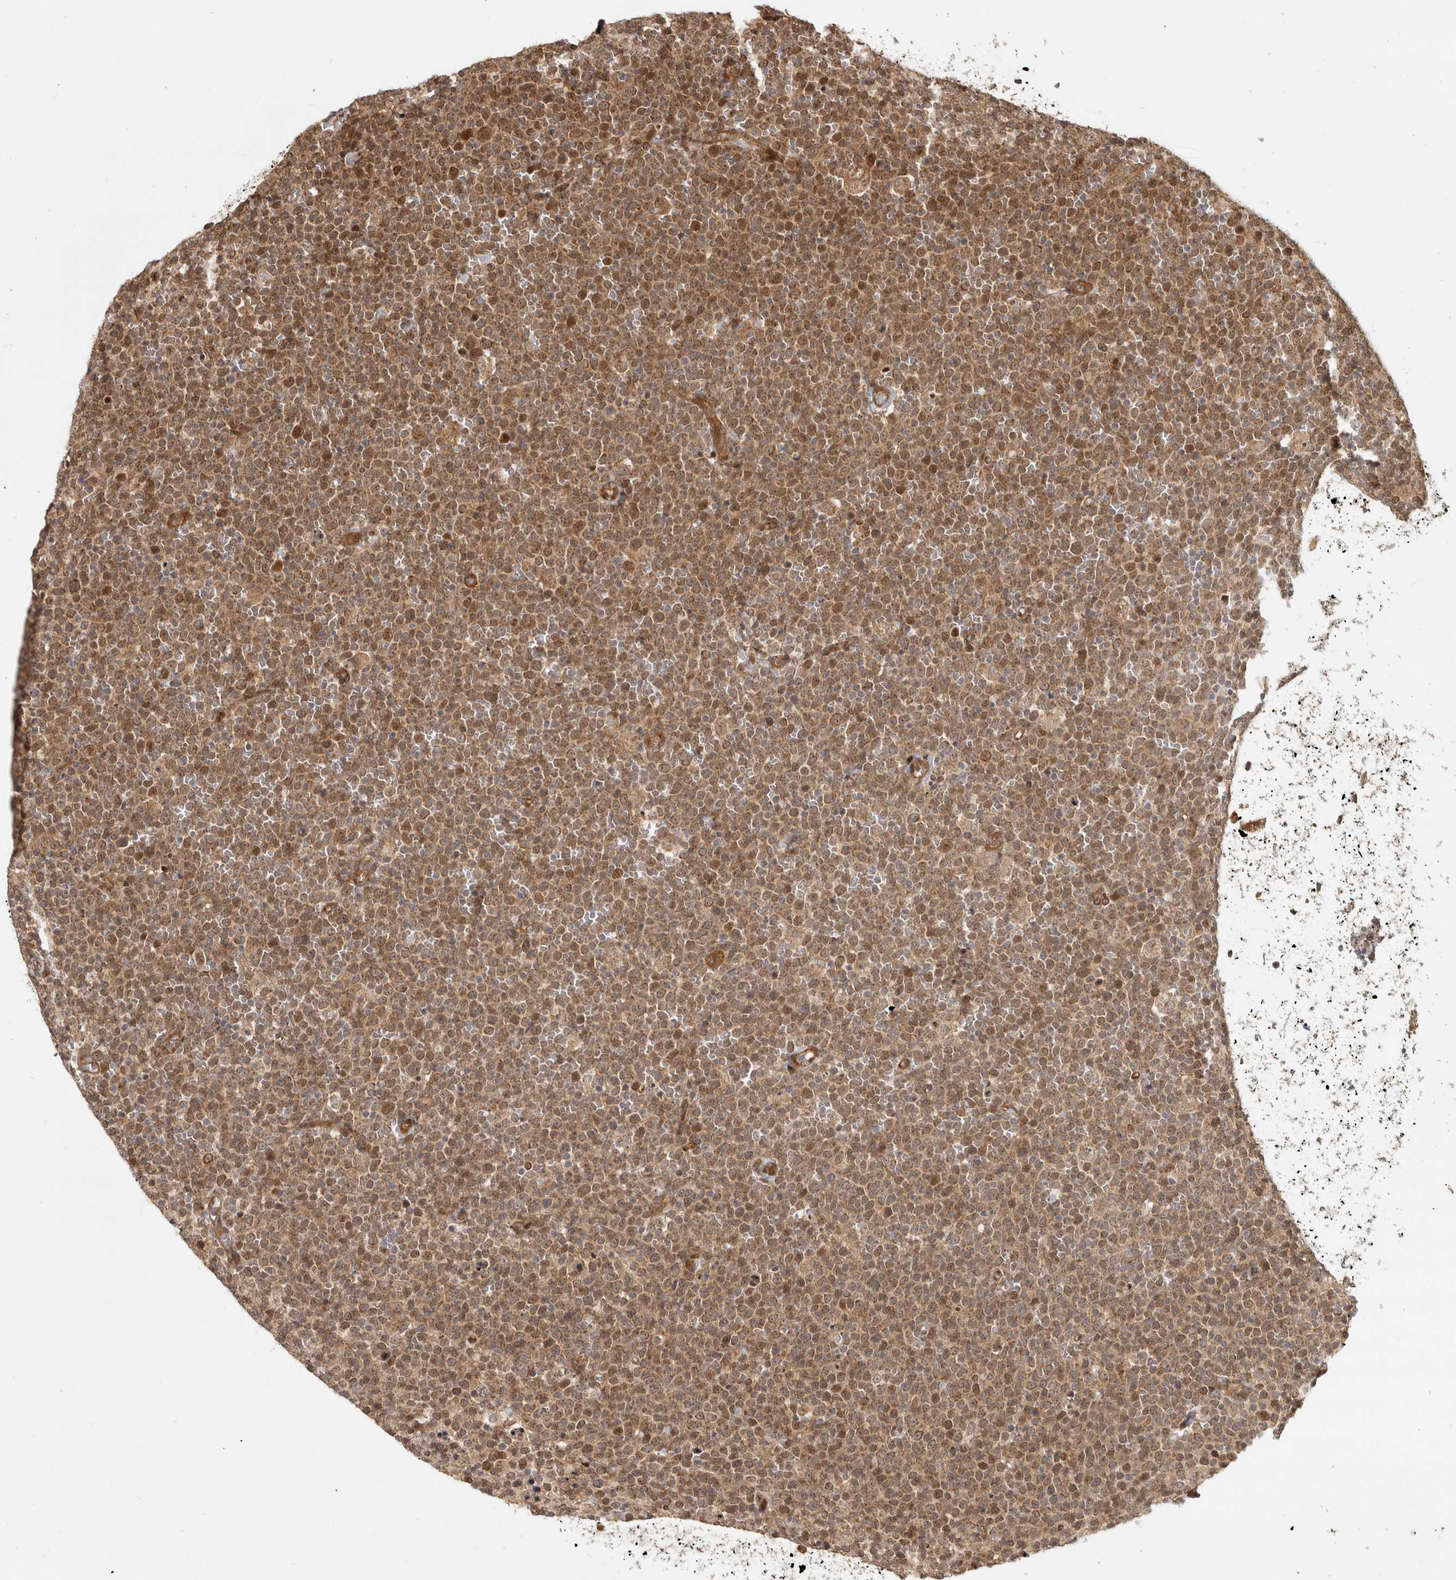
{"staining": {"intensity": "moderate", "quantity": ">75%", "location": "cytoplasmic/membranous"}, "tissue": "lymphoma", "cell_type": "Tumor cells", "image_type": "cancer", "snomed": [{"axis": "morphology", "description": "Malignant lymphoma, non-Hodgkin's type, High grade"}, {"axis": "topography", "description": "Lymph node"}], "caption": "A photomicrograph of human lymphoma stained for a protein reveals moderate cytoplasmic/membranous brown staining in tumor cells.", "gene": "CAMSAP2", "patient": {"sex": "male", "age": 61}}